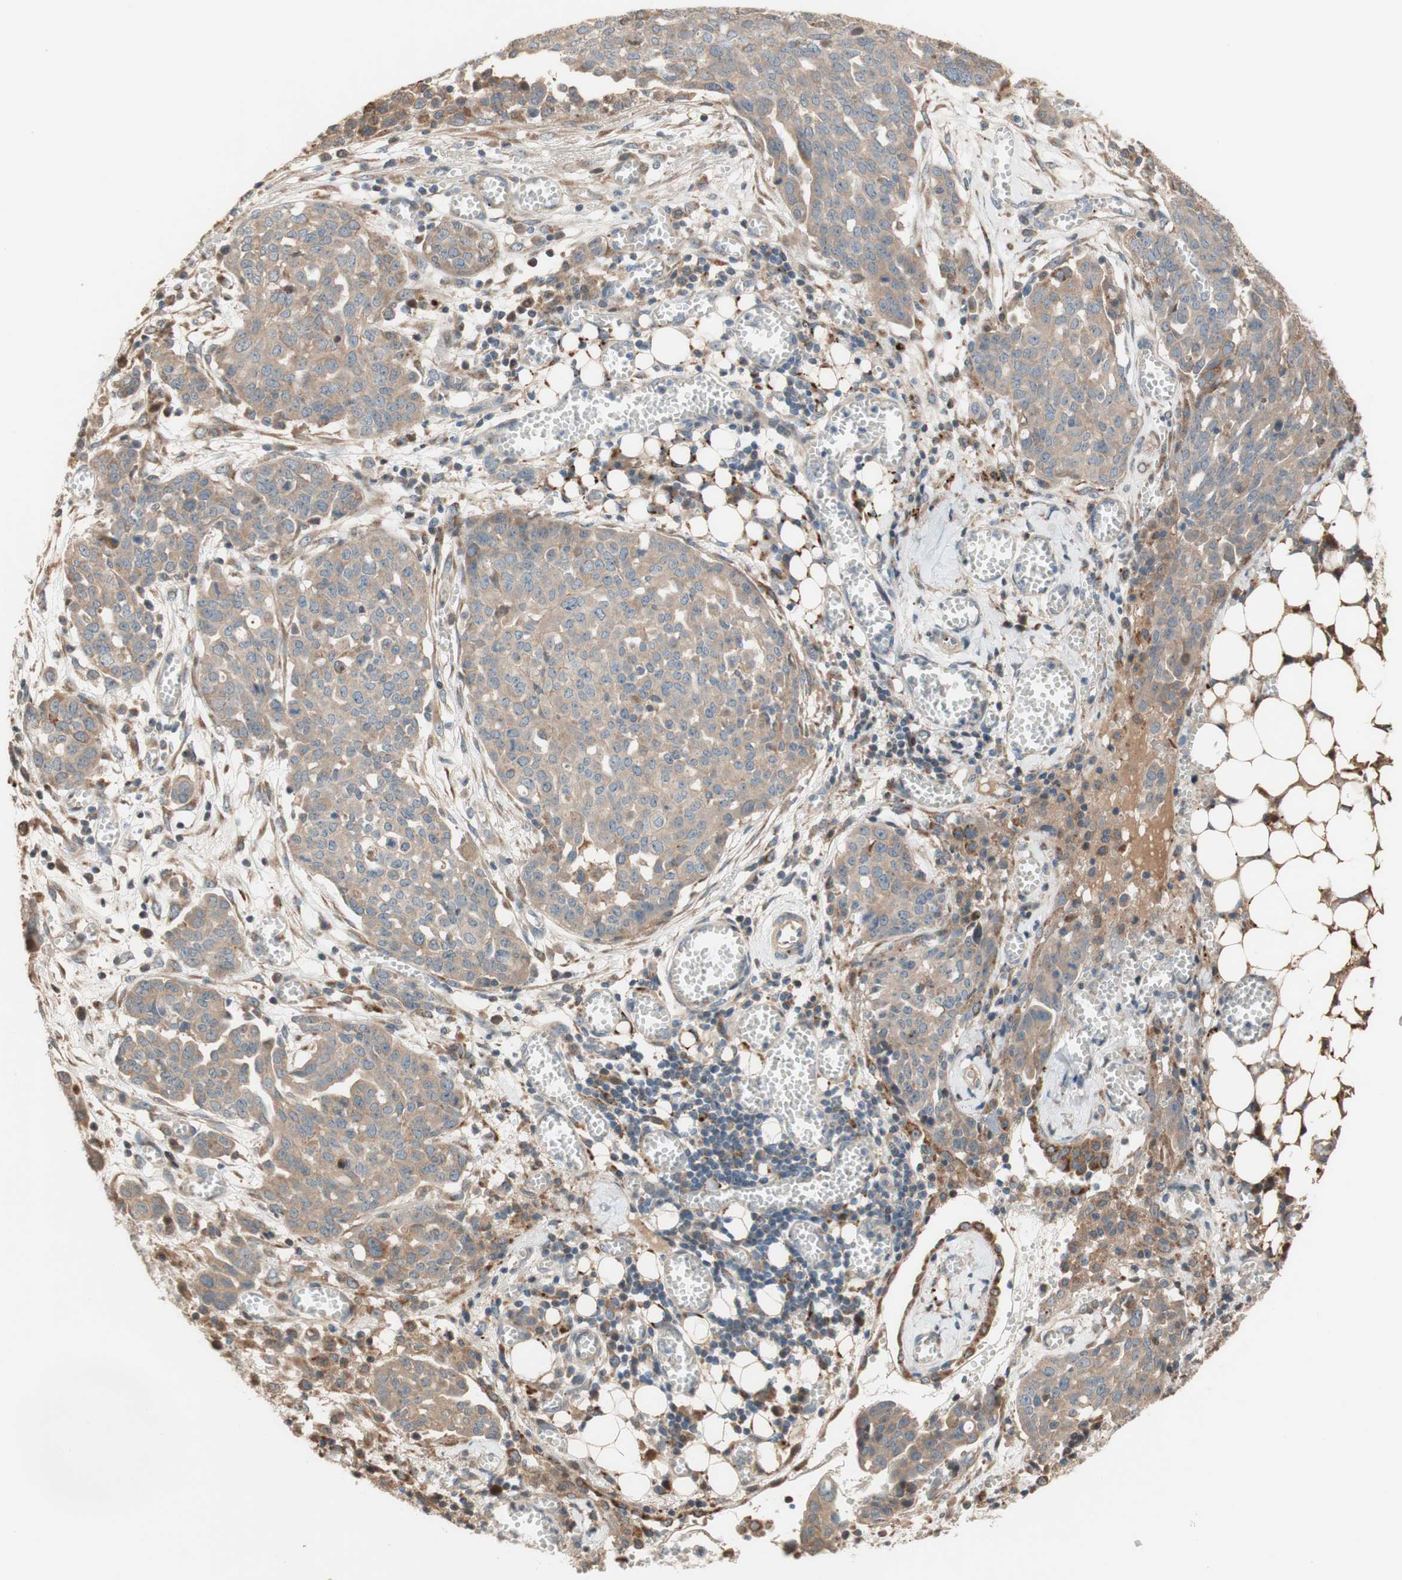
{"staining": {"intensity": "weak", "quantity": ">75%", "location": "cytoplasmic/membranous"}, "tissue": "ovarian cancer", "cell_type": "Tumor cells", "image_type": "cancer", "snomed": [{"axis": "morphology", "description": "Cystadenocarcinoma, serous, NOS"}, {"axis": "topography", "description": "Soft tissue"}, {"axis": "topography", "description": "Ovary"}], "caption": "About >75% of tumor cells in human serous cystadenocarcinoma (ovarian) demonstrate weak cytoplasmic/membranous protein expression as visualized by brown immunohistochemical staining.", "gene": "PTPN21", "patient": {"sex": "female", "age": 57}}